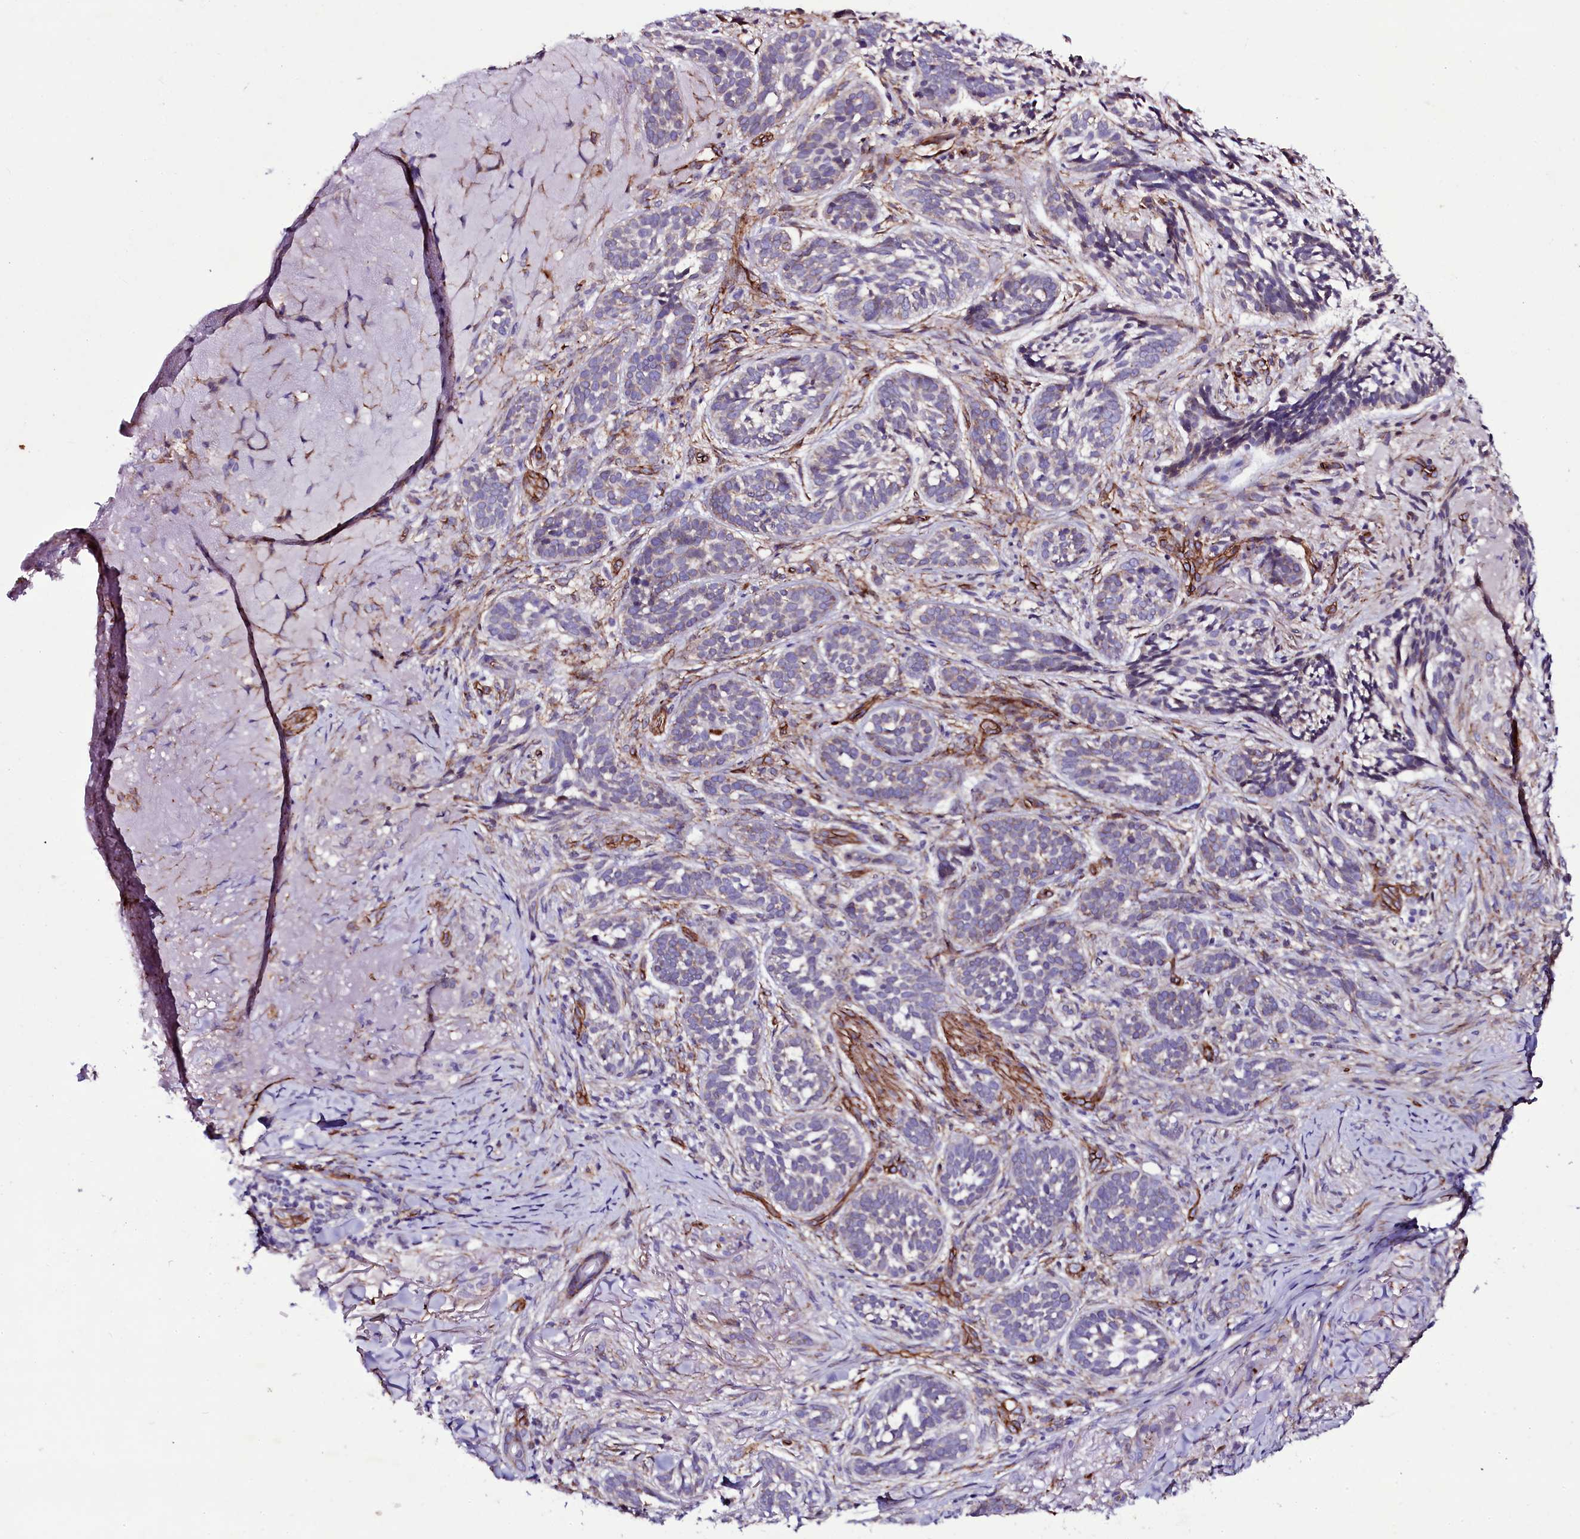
{"staining": {"intensity": "negative", "quantity": "none", "location": "none"}, "tissue": "skin cancer", "cell_type": "Tumor cells", "image_type": "cancer", "snomed": [{"axis": "morphology", "description": "Basal cell carcinoma"}, {"axis": "topography", "description": "Skin"}], "caption": "Immunohistochemistry of skin basal cell carcinoma reveals no positivity in tumor cells.", "gene": "MEX3C", "patient": {"sex": "male", "age": 71}}